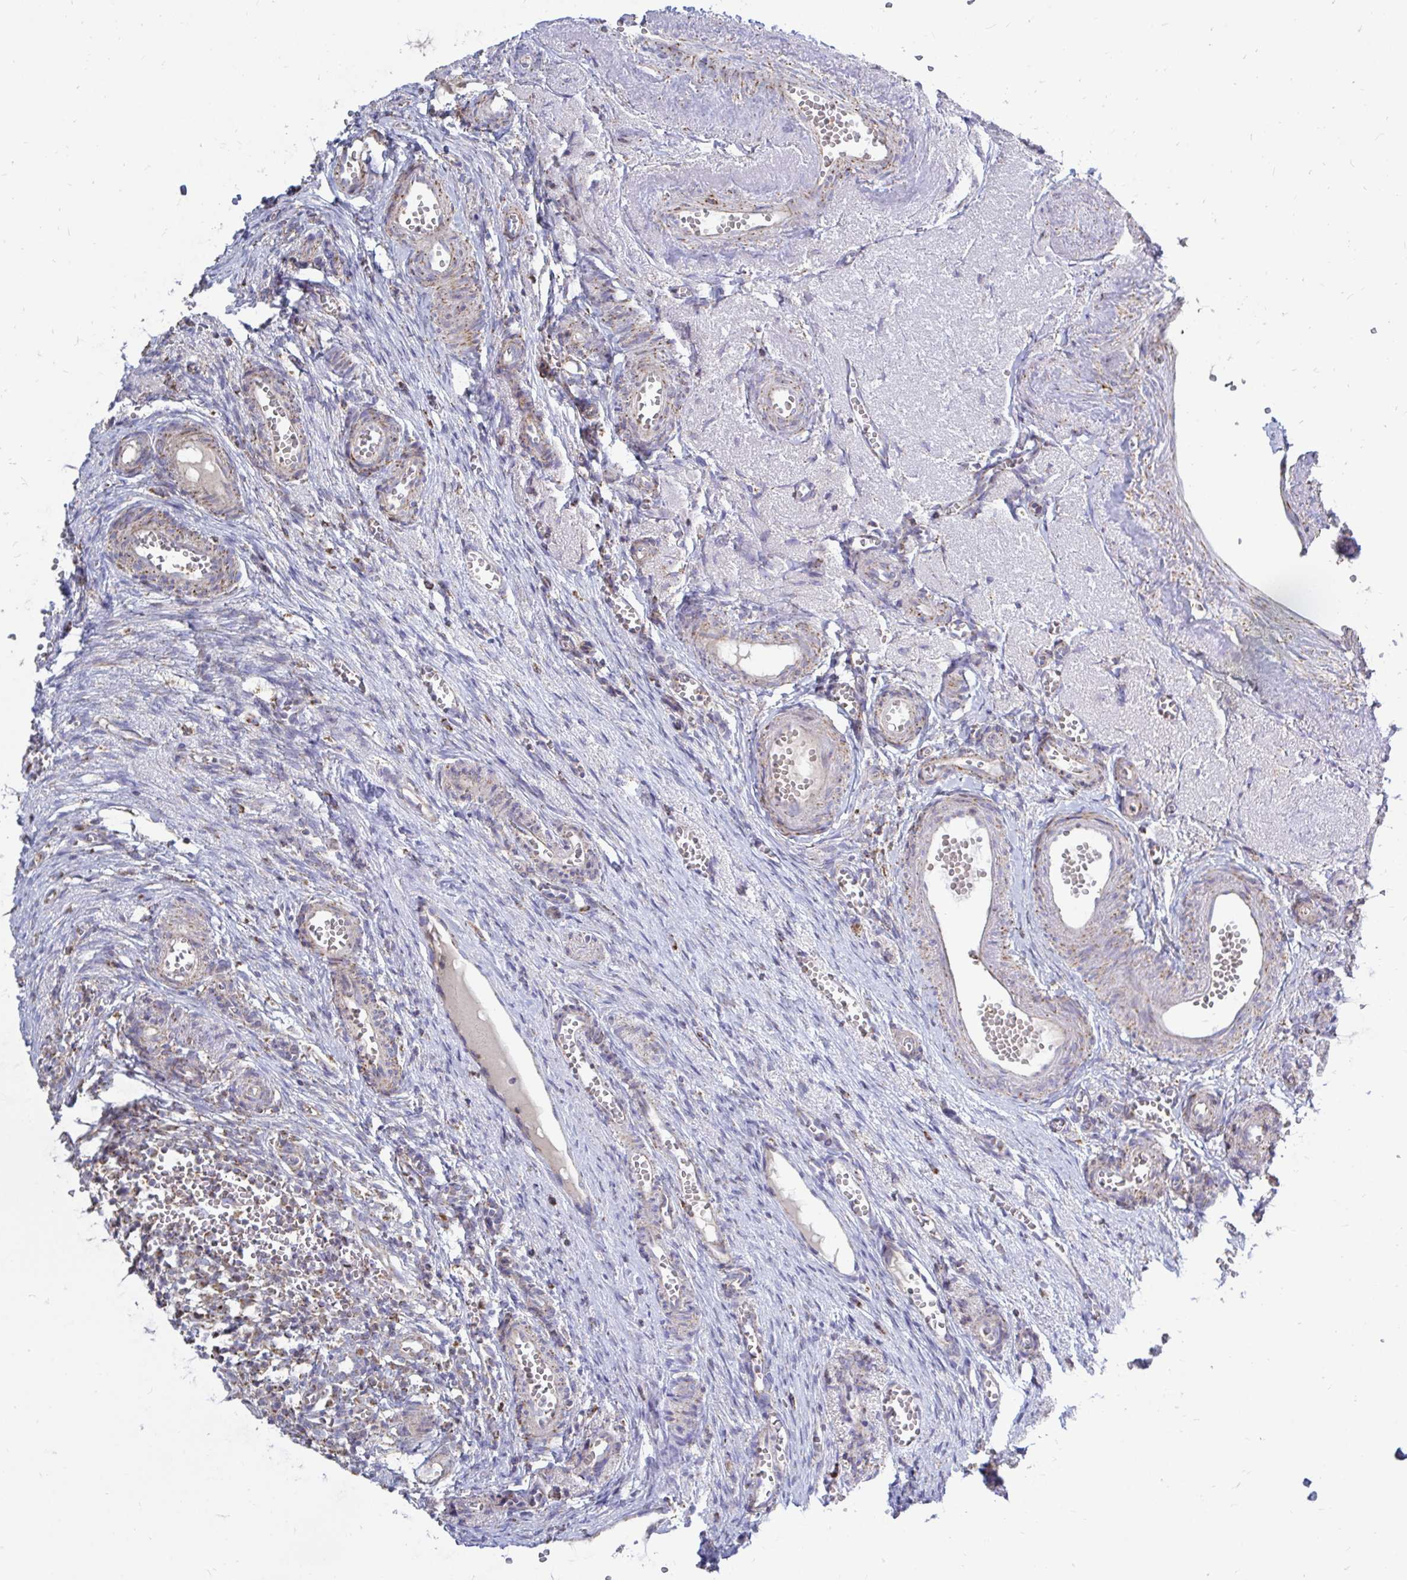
{"staining": {"intensity": "strong", "quantity": ">75%", "location": "cytoplasmic/membranous"}, "tissue": "ovary", "cell_type": "Follicle cells", "image_type": "normal", "snomed": [{"axis": "morphology", "description": "Normal tissue, NOS"}, {"axis": "topography", "description": "Ovary"}], "caption": "Immunohistochemical staining of normal ovary displays high levels of strong cytoplasmic/membranous expression in about >75% of follicle cells. The protein of interest is shown in brown color, while the nuclei are stained blue.", "gene": "OR10R2", "patient": {"sex": "female", "age": 41}}